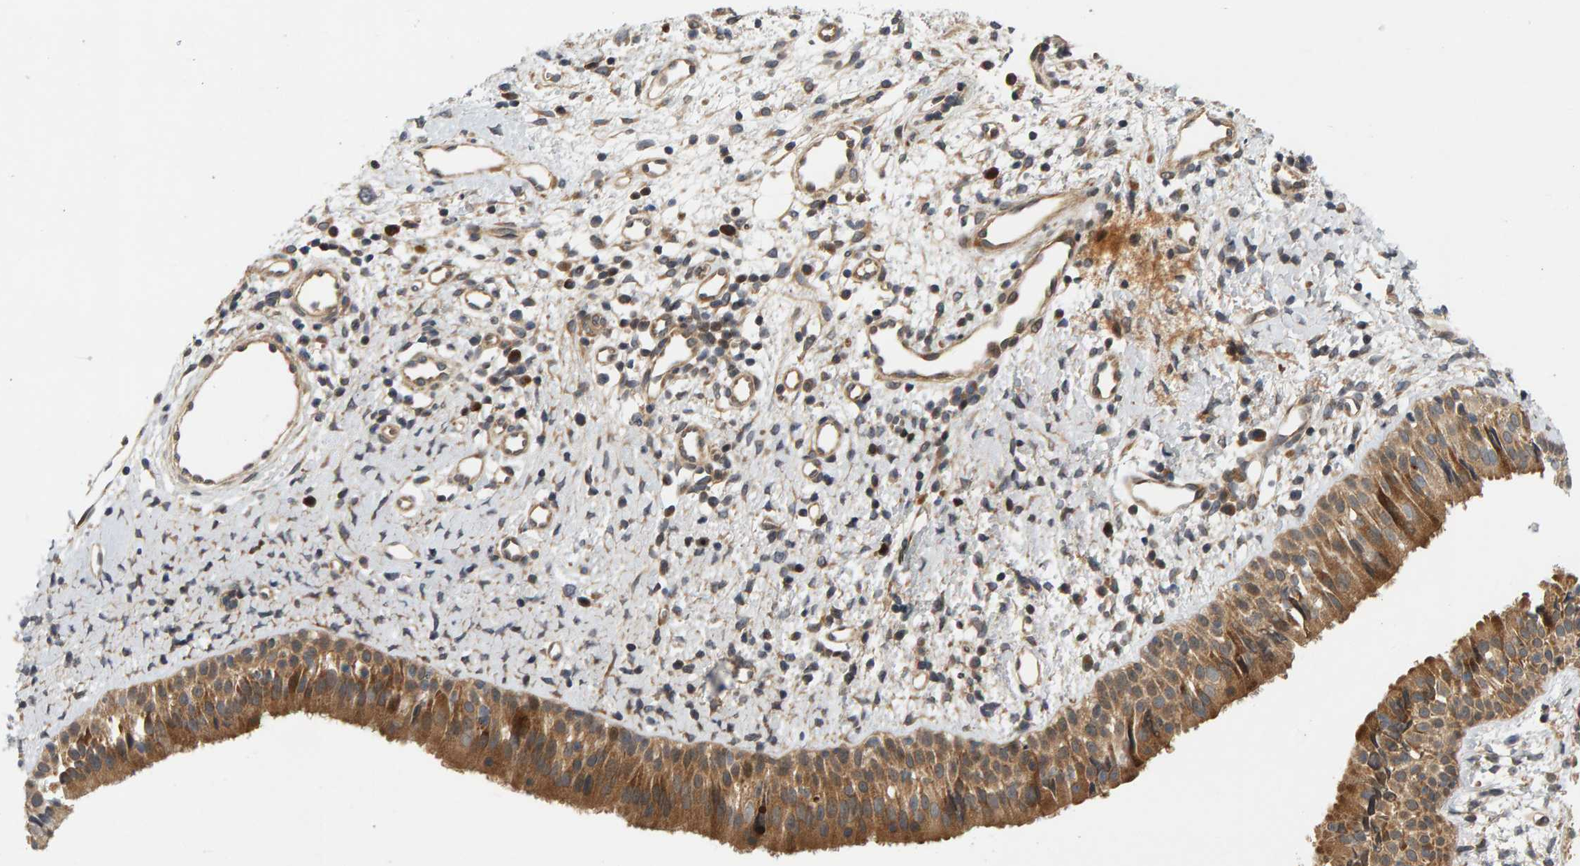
{"staining": {"intensity": "moderate", "quantity": ">75%", "location": "cytoplasmic/membranous"}, "tissue": "nasopharynx", "cell_type": "Respiratory epithelial cells", "image_type": "normal", "snomed": [{"axis": "morphology", "description": "Normal tissue, NOS"}, {"axis": "topography", "description": "Nasopharynx"}], "caption": "High-power microscopy captured an IHC micrograph of unremarkable nasopharynx, revealing moderate cytoplasmic/membranous staining in approximately >75% of respiratory epithelial cells.", "gene": "BAHCC1", "patient": {"sex": "male", "age": 22}}